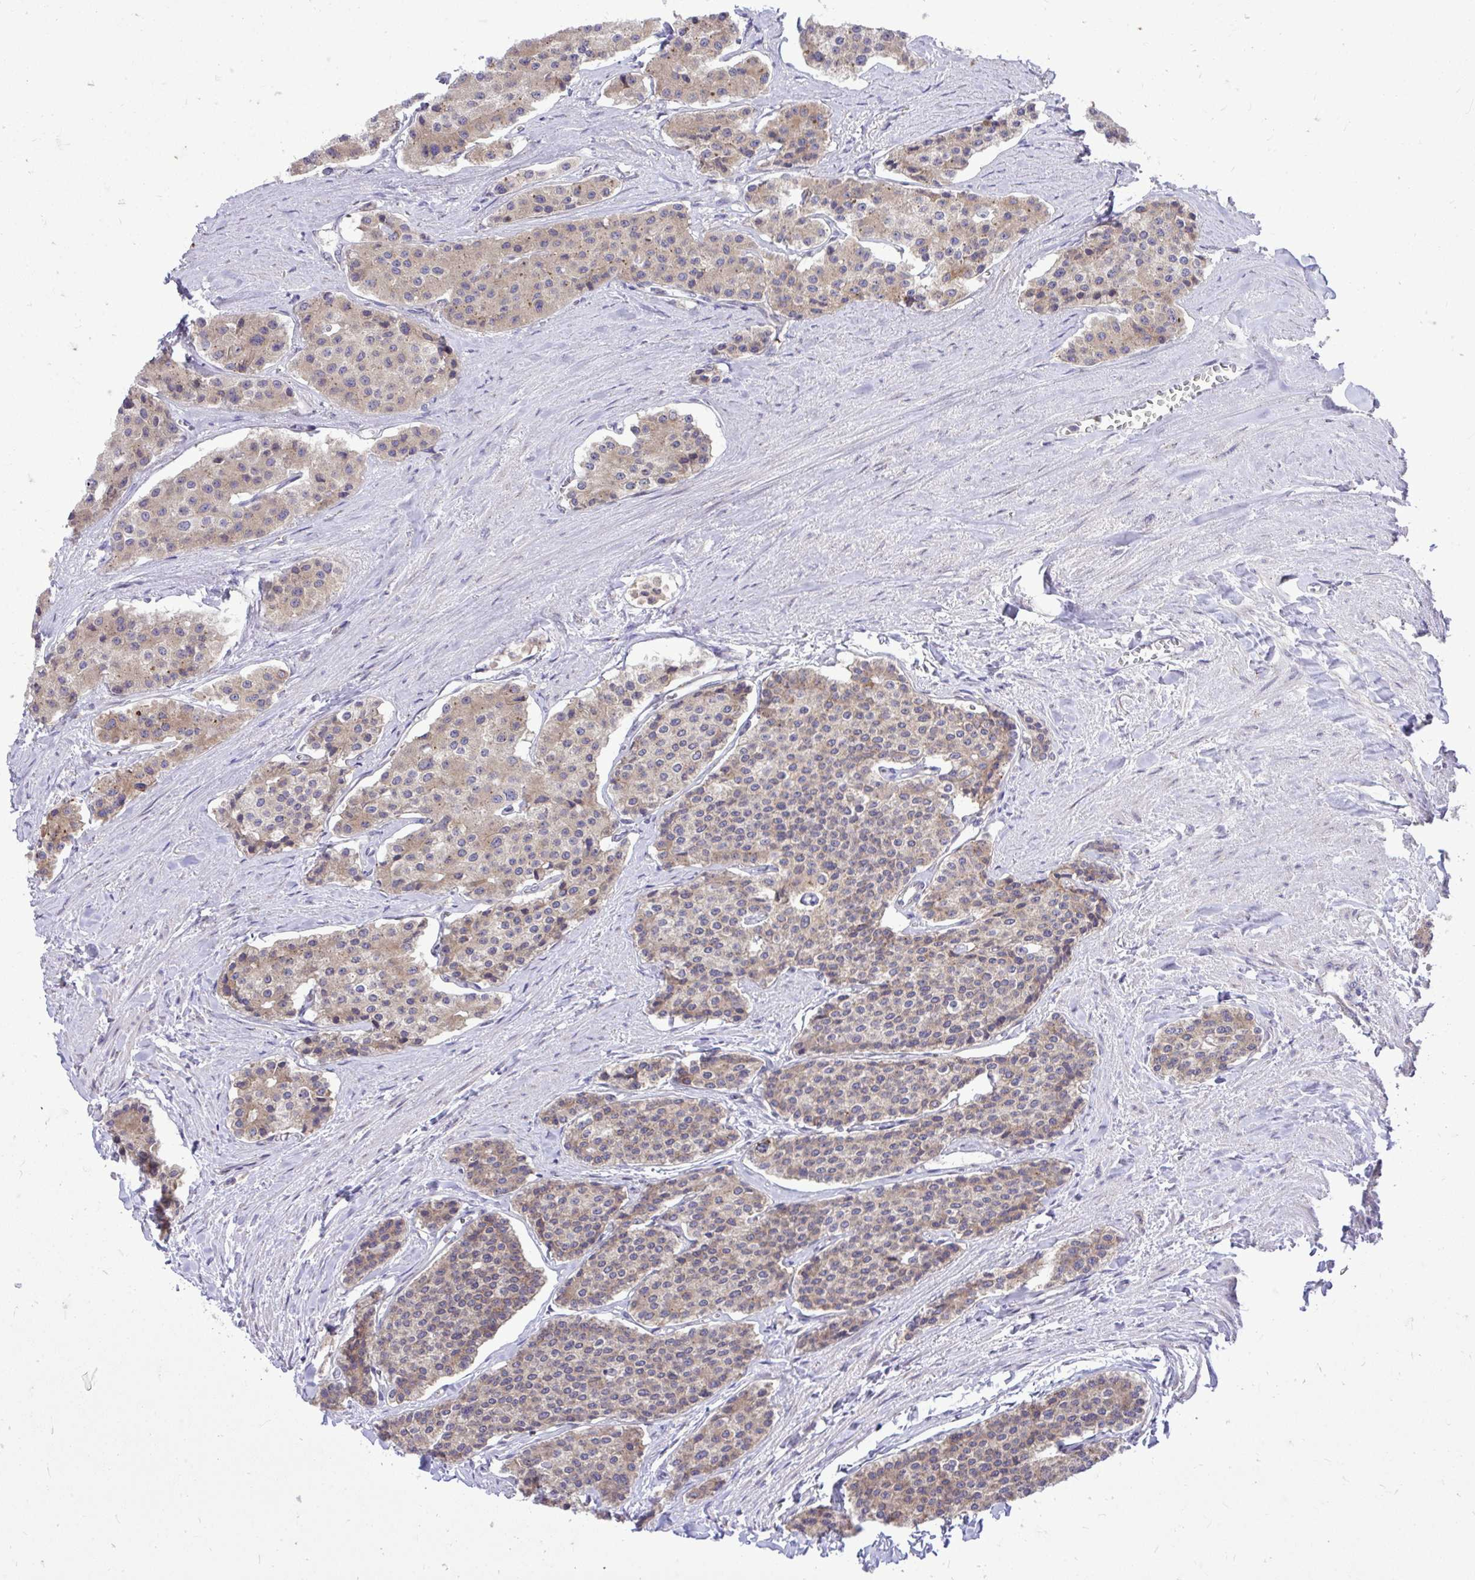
{"staining": {"intensity": "weak", "quantity": "<25%", "location": "cytoplasmic/membranous"}, "tissue": "carcinoid", "cell_type": "Tumor cells", "image_type": "cancer", "snomed": [{"axis": "morphology", "description": "Carcinoid, malignant, NOS"}, {"axis": "topography", "description": "Small intestine"}], "caption": "The immunohistochemistry image has no significant expression in tumor cells of carcinoid tissue.", "gene": "CEACAM18", "patient": {"sex": "female", "age": 65}}